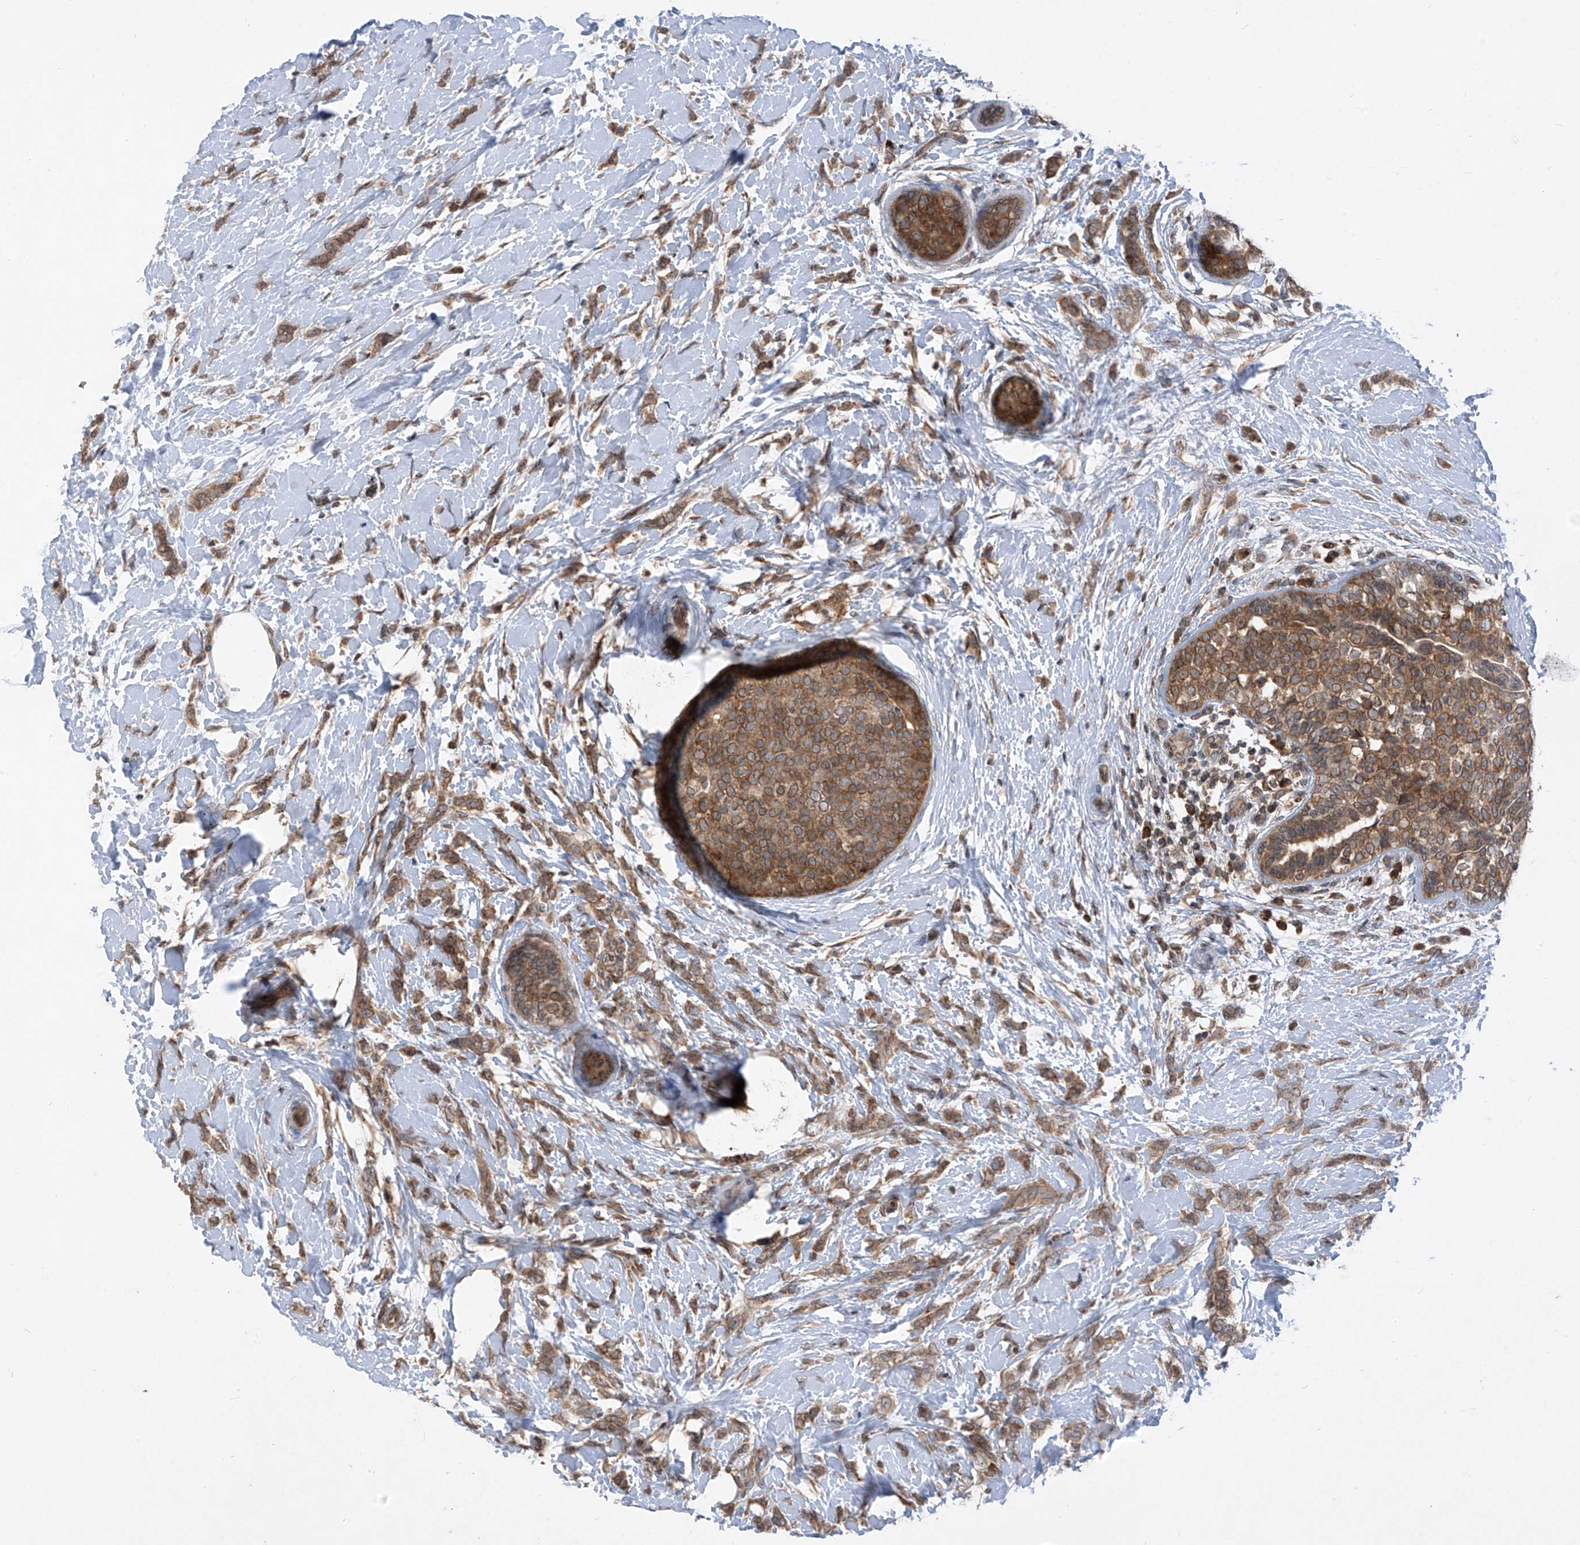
{"staining": {"intensity": "moderate", "quantity": ">75%", "location": "cytoplasmic/membranous"}, "tissue": "breast cancer", "cell_type": "Tumor cells", "image_type": "cancer", "snomed": [{"axis": "morphology", "description": "Lobular carcinoma, in situ"}, {"axis": "morphology", "description": "Lobular carcinoma"}, {"axis": "topography", "description": "Breast"}], "caption": "The histopathology image demonstrates immunohistochemical staining of breast cancer (lobular carcinoma). There is moderate cytoplasmic/membranous staining is appreciated in about >75% of tumor cells.", "gene": "RPL34", "patient": {"sex": "female", "age": 41}}